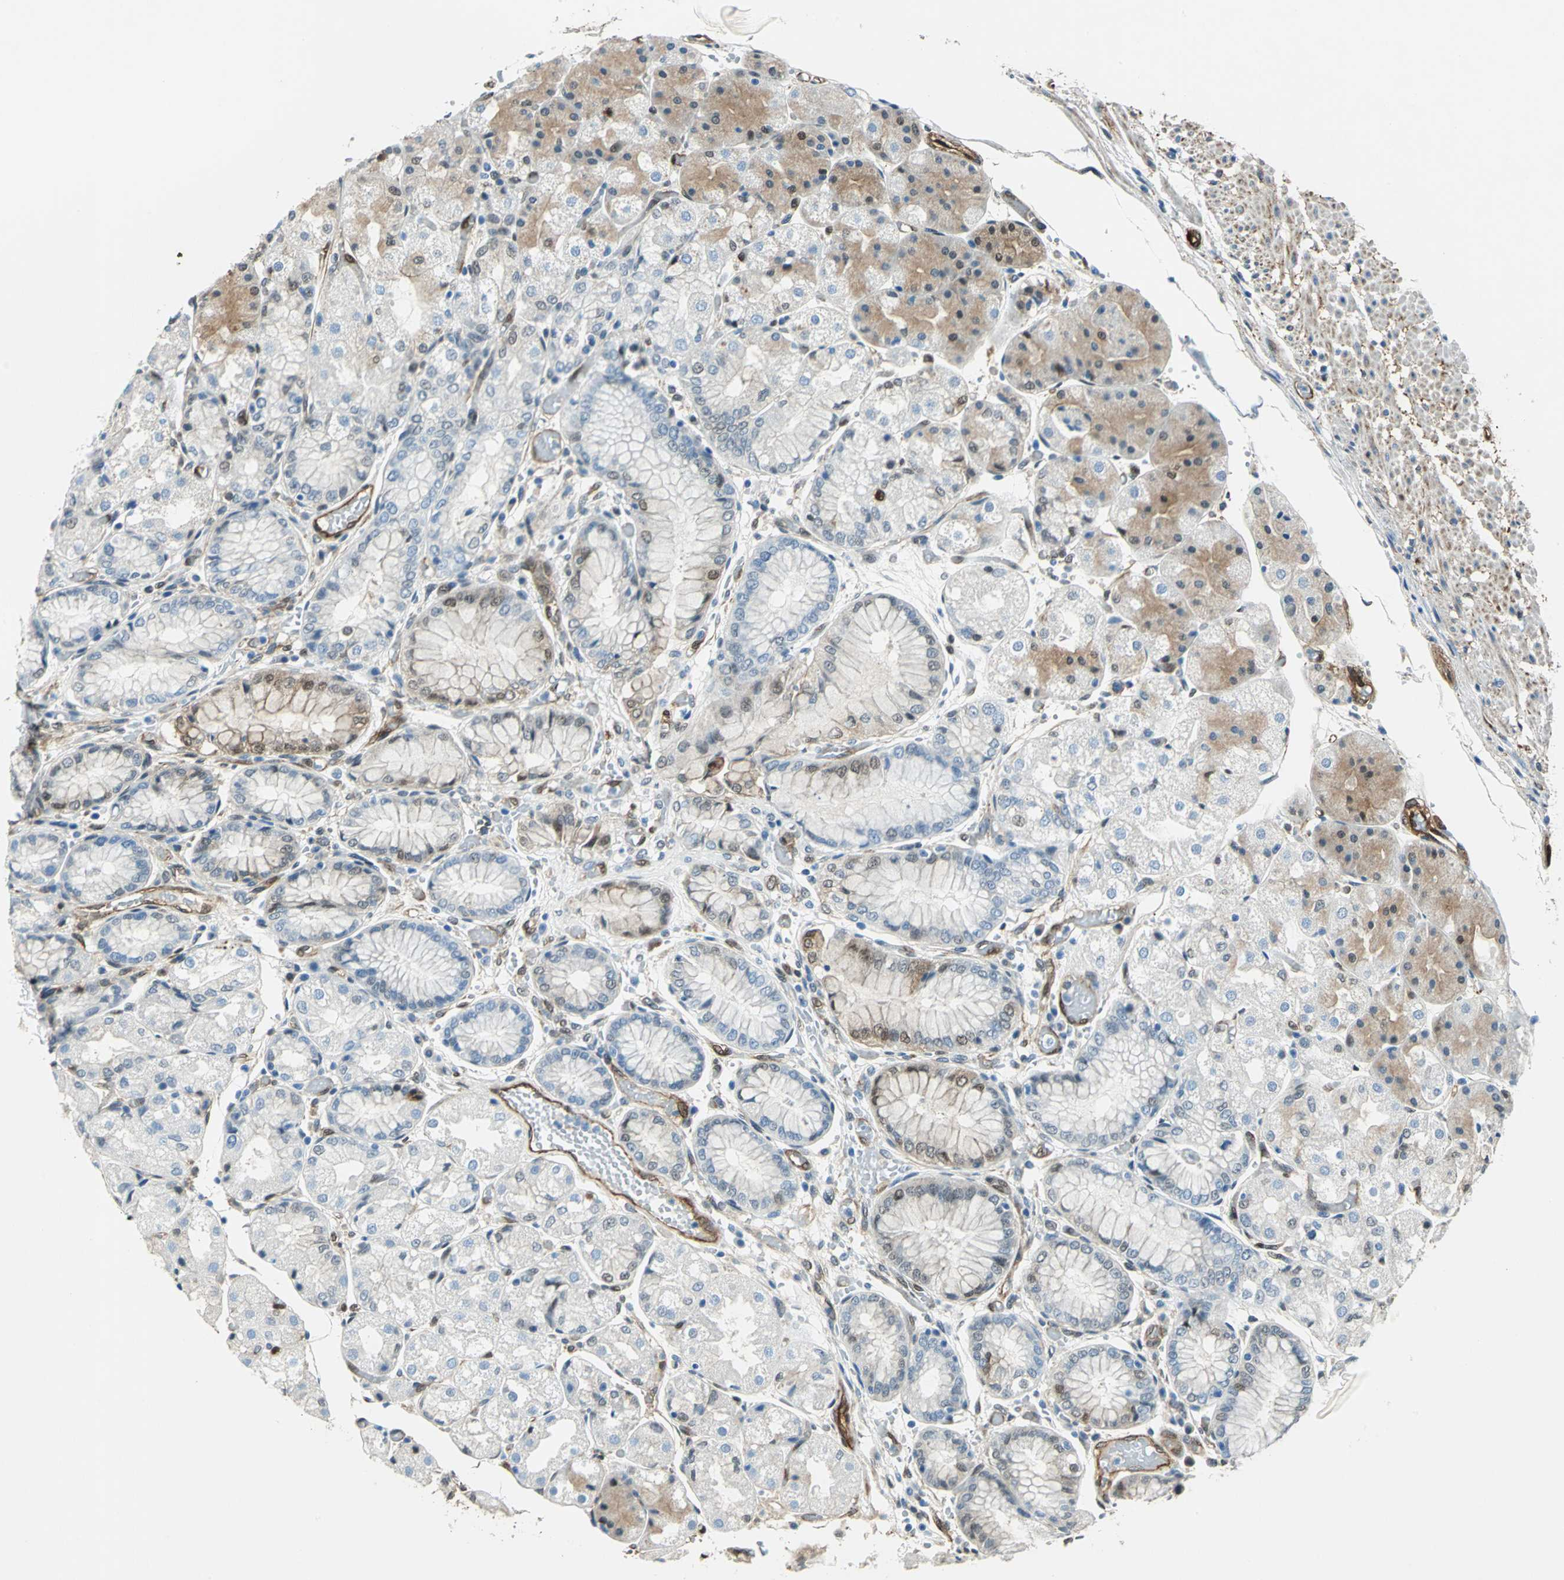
{"staining": {"intensity": "moderate", "quantity": "25%-75%", "location": "cytoplasmic/membranous"}, "tissue": "stomach", "cell_type": "Glandular cells", "image_type": "normal", "snomed": [{"axis": "morphology", "description": "Normal tissue, NOS"}, {"axis": "topography", "description": "Stomach, upper"}], "caption": "IHC staining of benign stomach, which exhibits medium levels of moderate cytoplasmic/membranous staining in approximately 25%-75% of glandular cells indicating moderate cytoplasmic/membranous protein staining. The staining was performed using DAB (brown) for protein detection and nuclei were counterstained in hematoxylin (blue).", "gene": "HSPB1", "patient": {"sex": "male", "age": 72}}